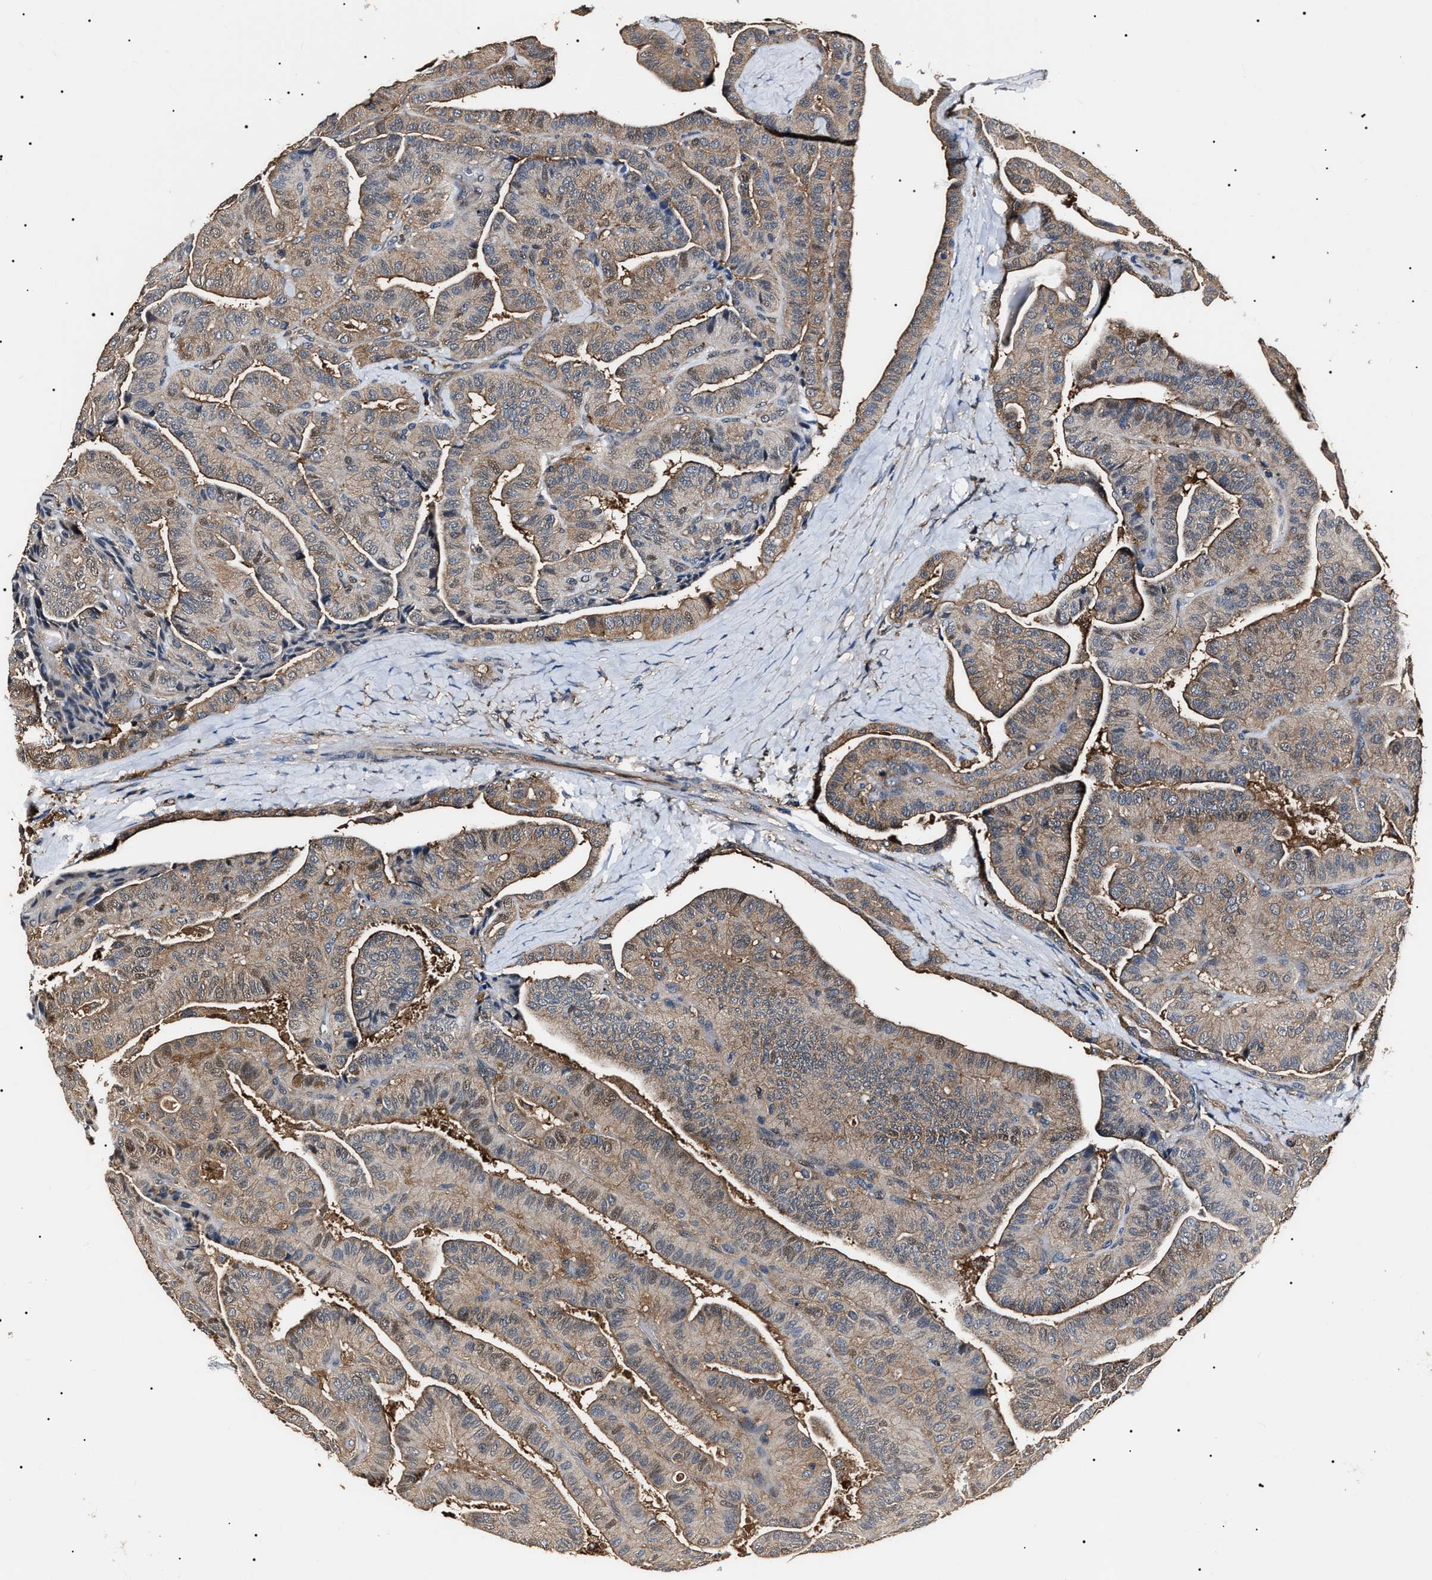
{"staining": {"intensity": "weak", "quantity": ">75%", "location": "cytoplasmic/membranous"}, "tissue": "thyroid cancer", "cell_type": "Tumor cells", "image_type": "cancer", "snomed": [{"axis": "morphology", "description": "Papillary adenocarcinoma, NOS"}, {"axis": "topography", "description": "Thyroid gland"}], "caption": "The histopathology image exhibits immunohistochemical staining of thyroid cancer. There is weak cytoplasmic/membranous positivity is identified in approximately >75% of tumor cells.", "gene": "CCT8", "patient": {"sex": "male", "age": 77}}